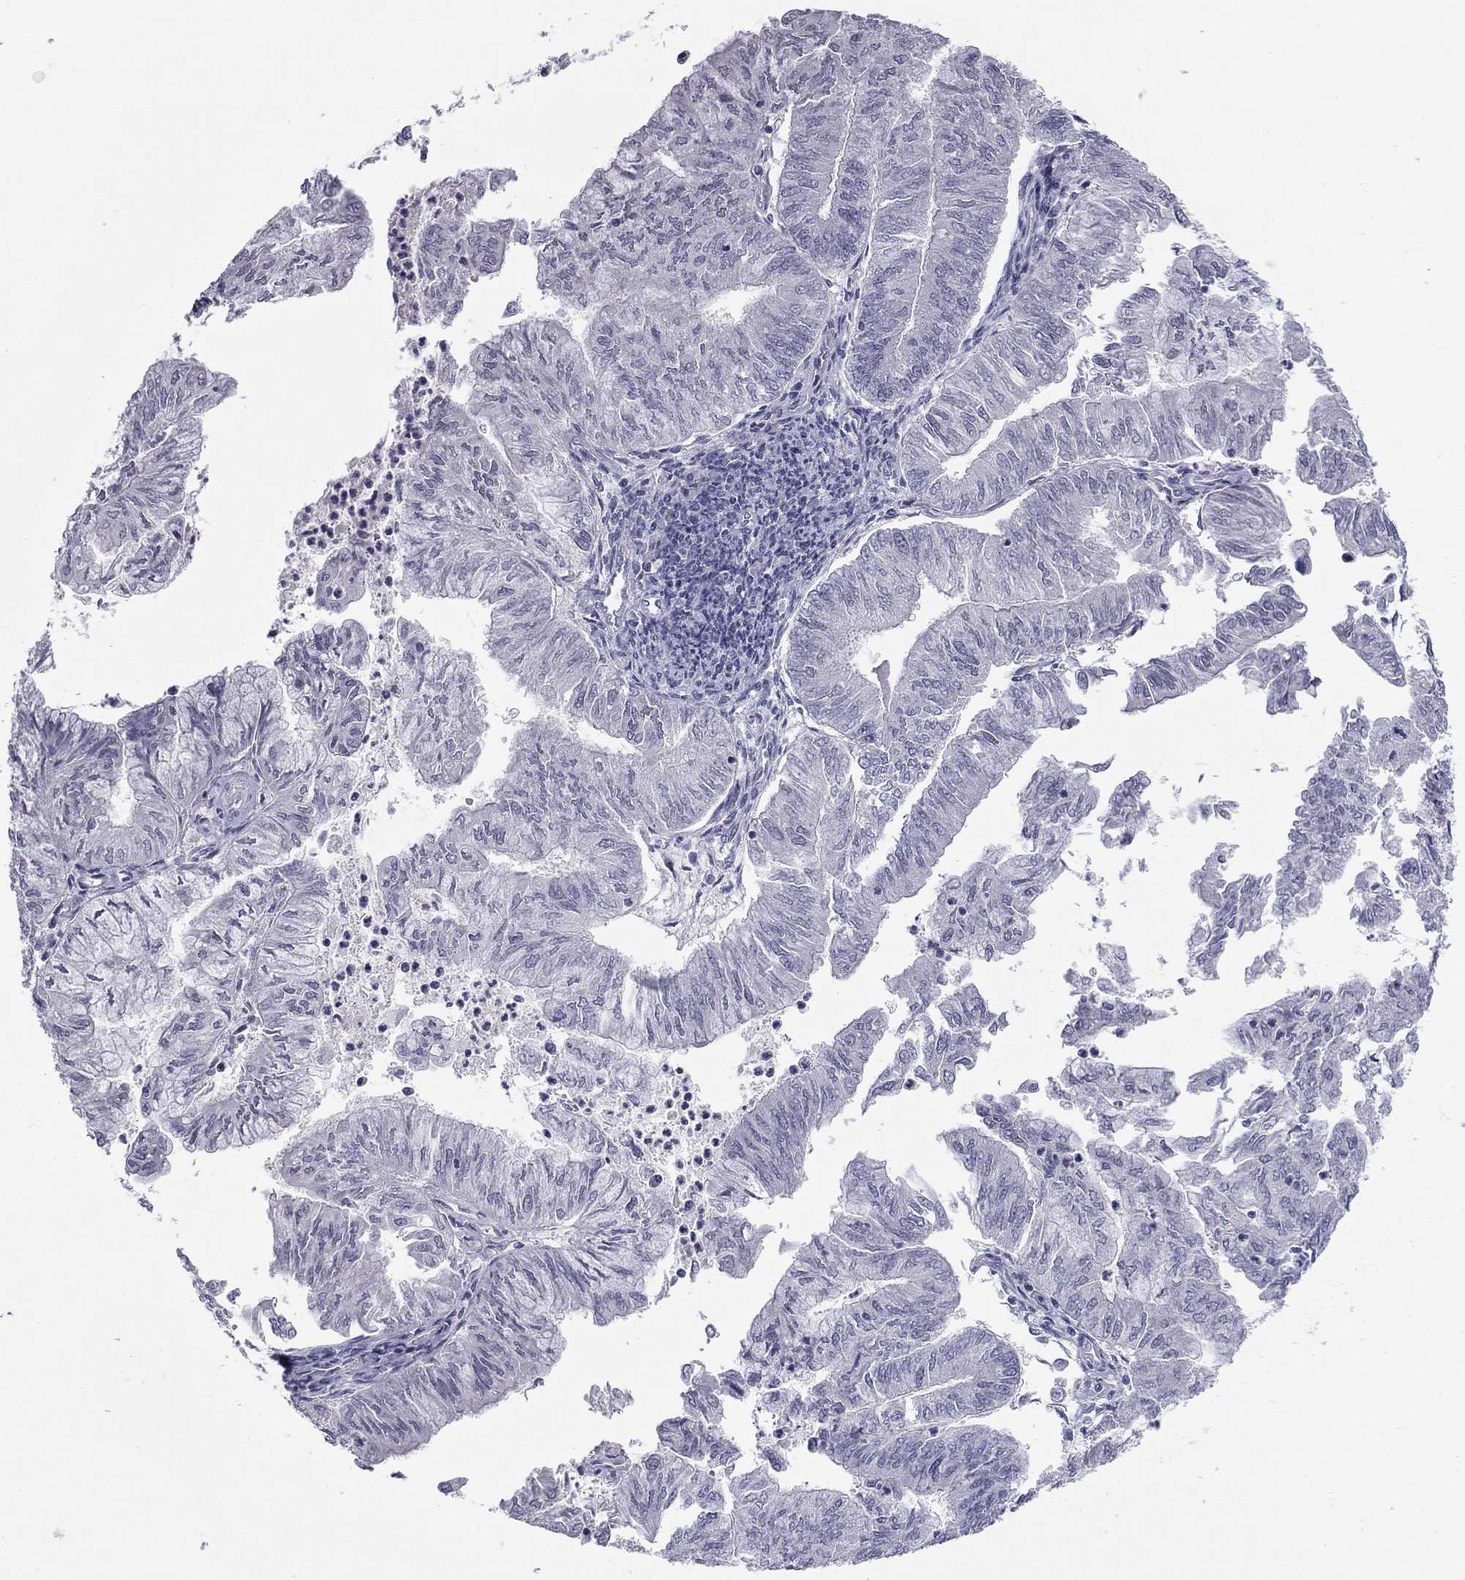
{"staining": {"intensity": "negative", "quantity": "none", "location": "none"}, "tissue": "endometrial cancer", "cell_type": "Tumor cells", "image_type": "cancer", "snomed": [{"axis": "morphology", "description": "Adenocarcinoma, NOS"}, {"axis": "topography", "description": "Endometrium"}], "caption": "Tumor cells are negative for protein expression in human endometrial cancer. (DAB immunohistochemistry, high magnification).", "gene": "TFAP2B", "patient": {"sex": "female", "age": 59}}